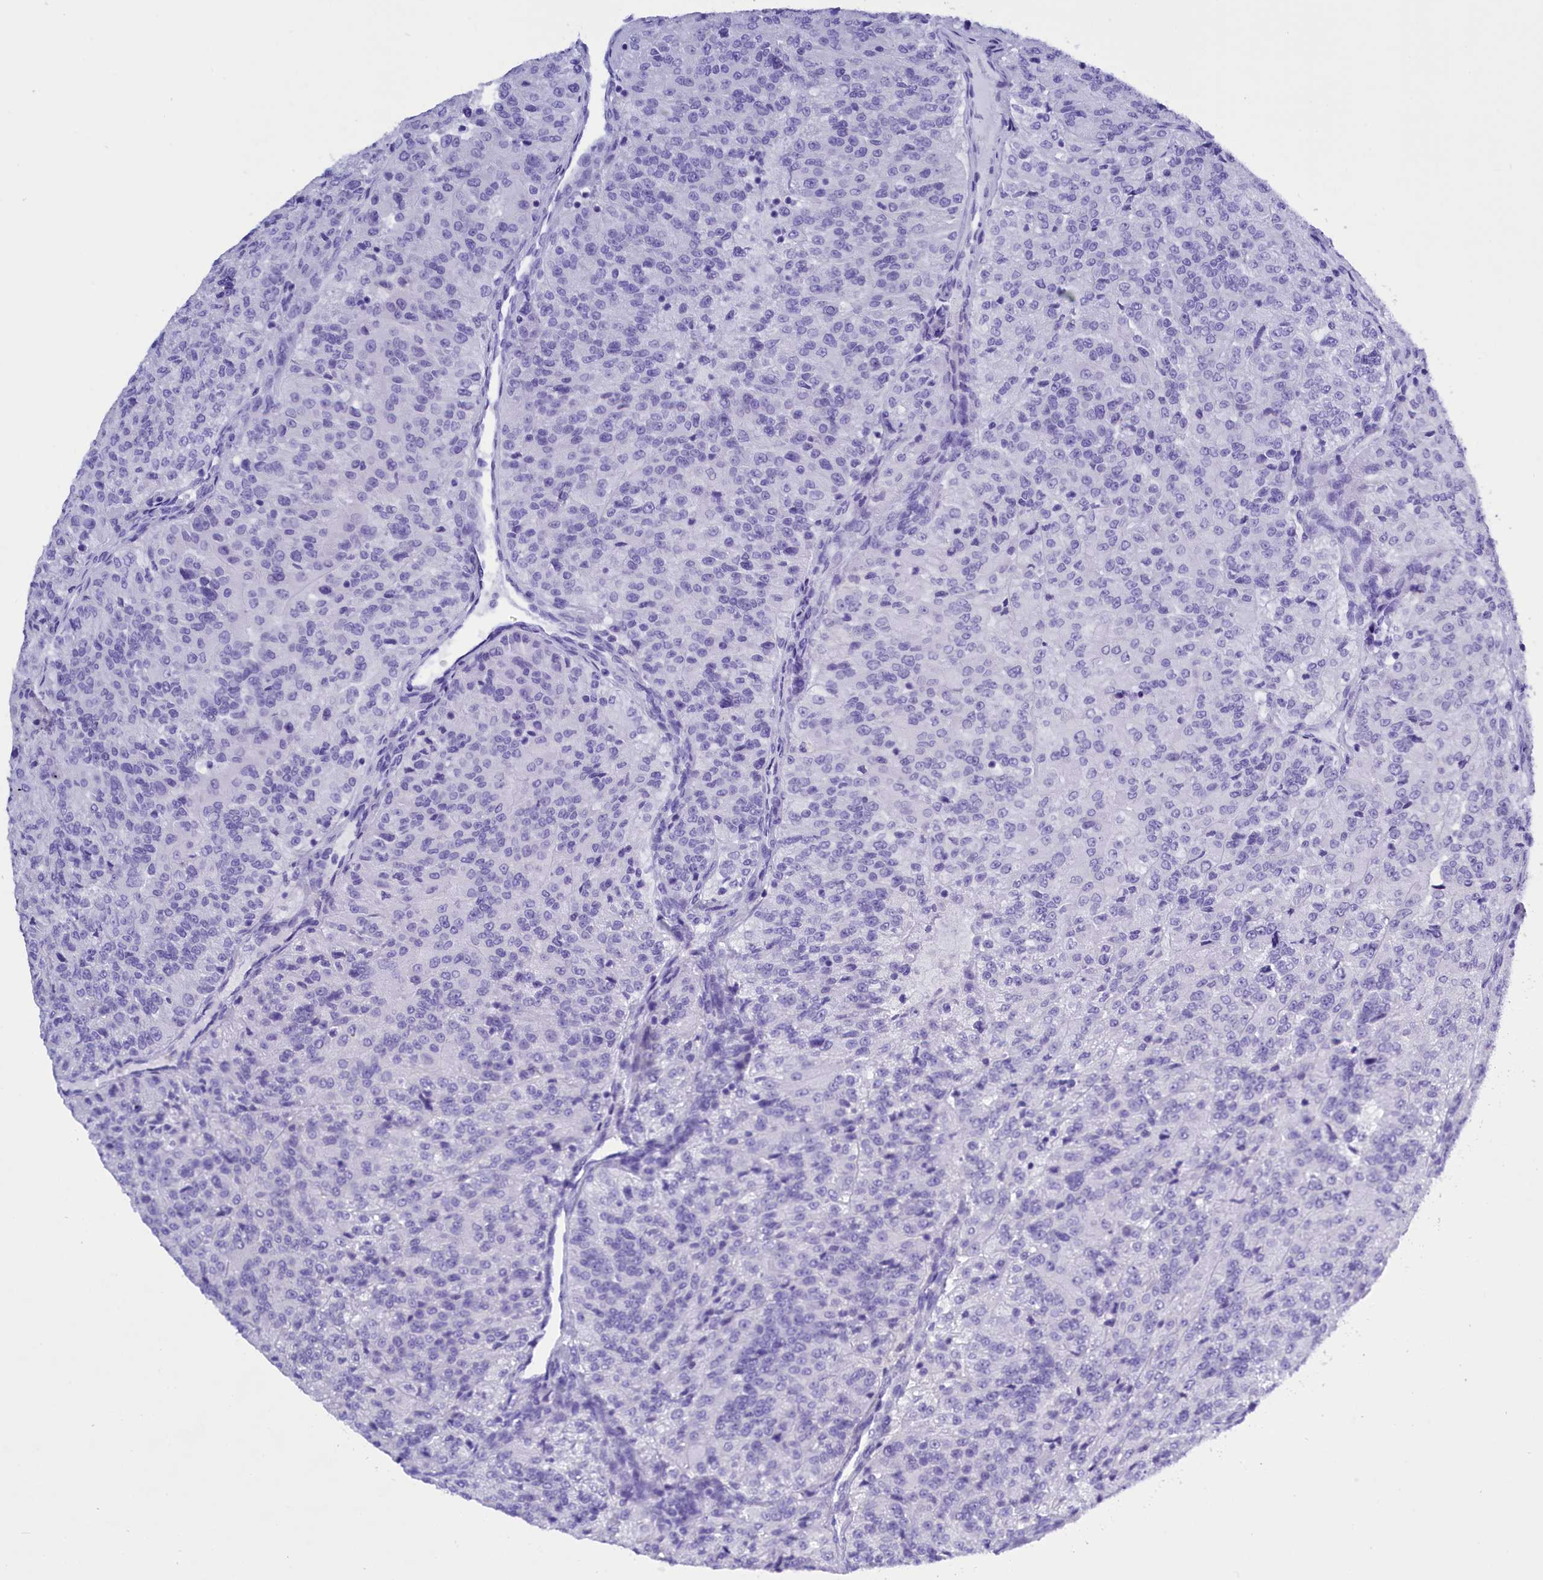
{"staining": {"intensity": "negative", "quantity": "none", "location": "none"}, "tissue": "renal cancer", "cell_type": "Tumor cells", "image_type": "cancer", "snomed": [{"axis": "morphology", "description": "Adenocarcinoma, NOS"}, {"axis": "topography", "description": "Kidney"}], "caption": "IHC micrograph of renal cancer (adenocarcinoma) stained for a protein (brown), which demonstrates no expression in tumor cells.", "gene": "CLC", "patient": {"sex": "female", "age": 63}}